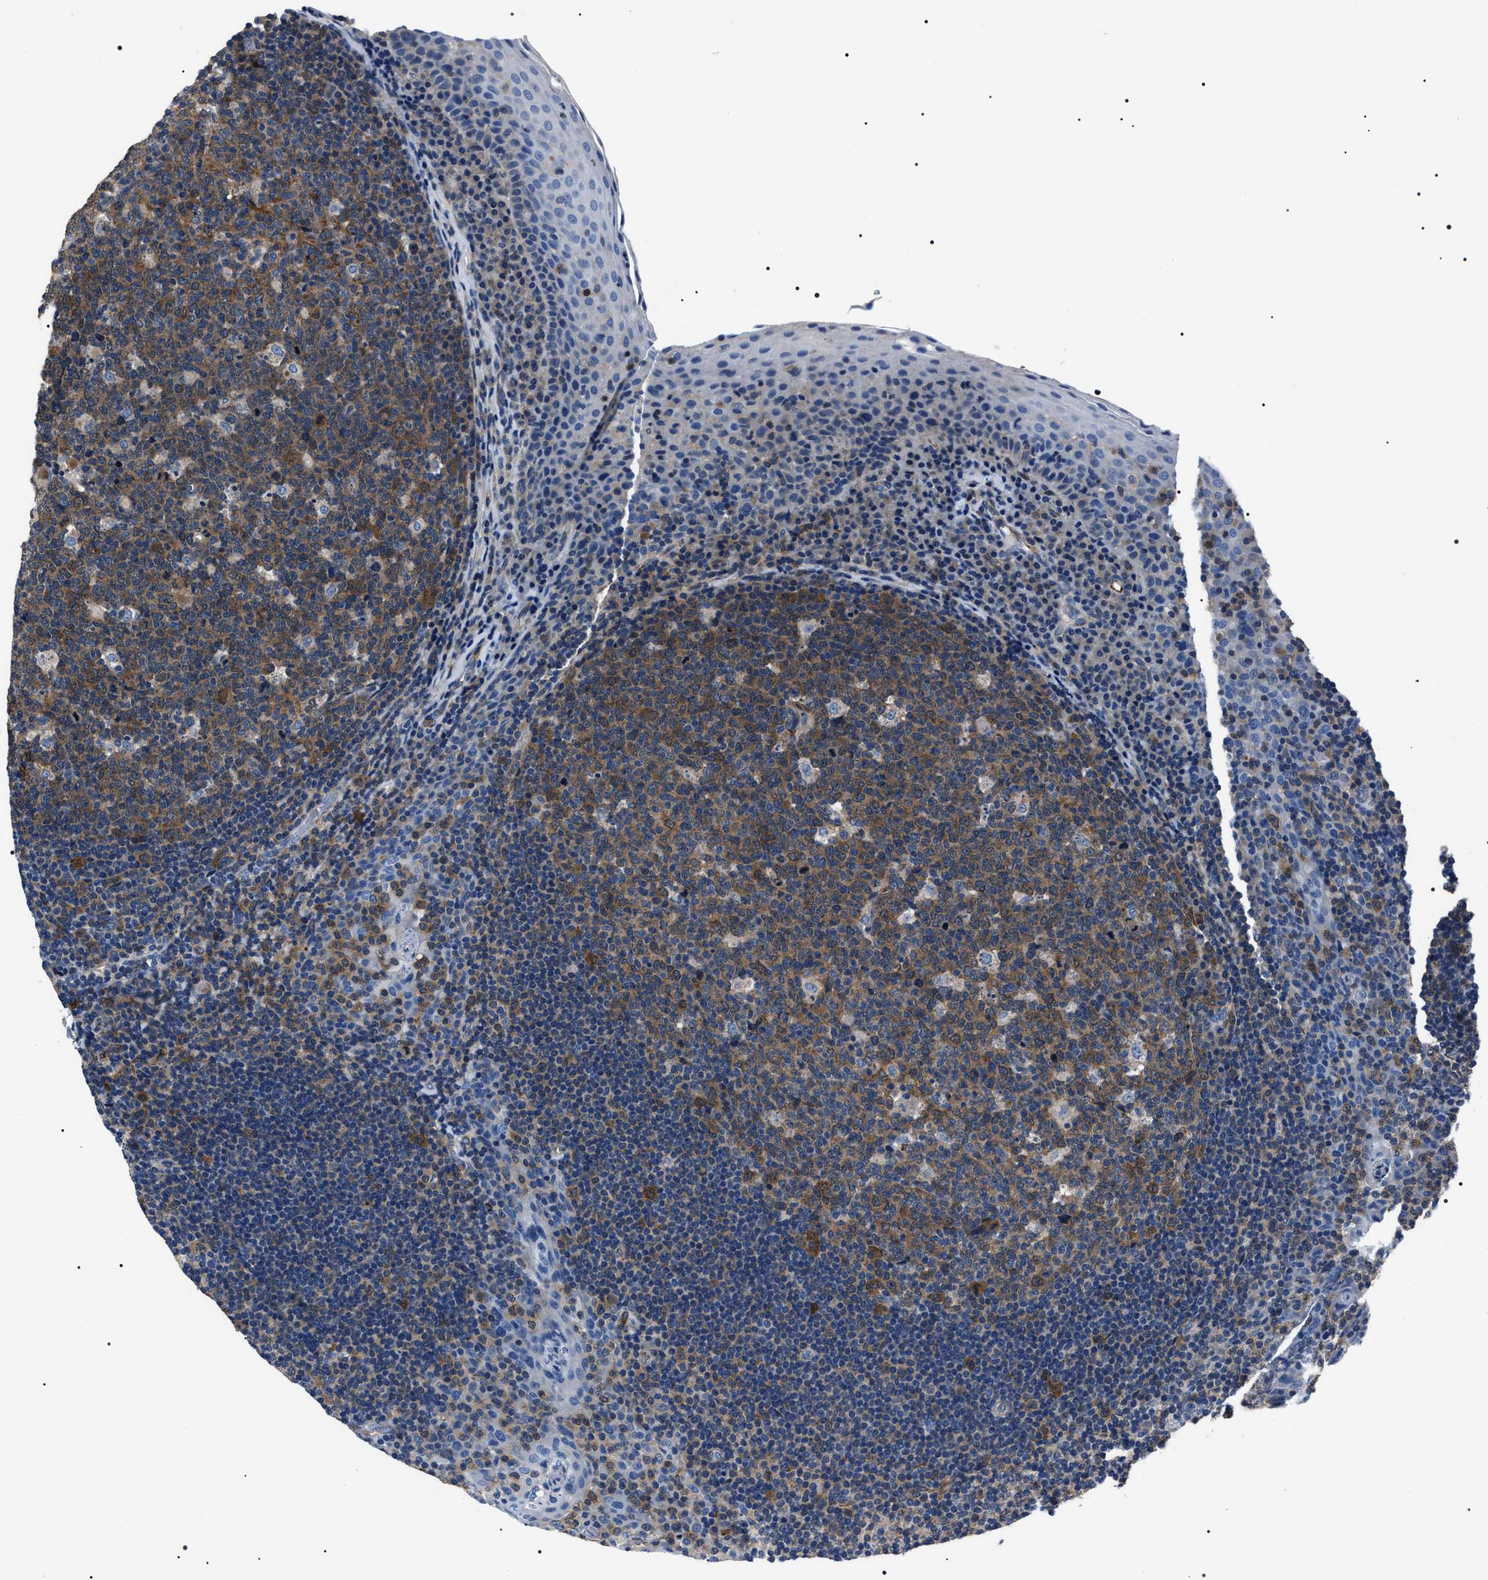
{"staining": {"intensity": "moderate", "quantity": ">75%", "location": "cytoplasmic/membranous"}, "tissue": "tonsil", "cell_type": "Germinal center cells", "image_type": "normal", "snomed": [{"axis": "morphology", "description": "Normal tissue, NOS"}, {"axis": "topography", "description": "Tonsil"}], "caption": "Benign tonsil was stained to show a protein in brown. There is medium levels of moderate cytoplasmic/membranous staining in approximately >75% of germinal center cells.", "gene": "BAG2", "patient": {"sex": "male", "age": 17}}